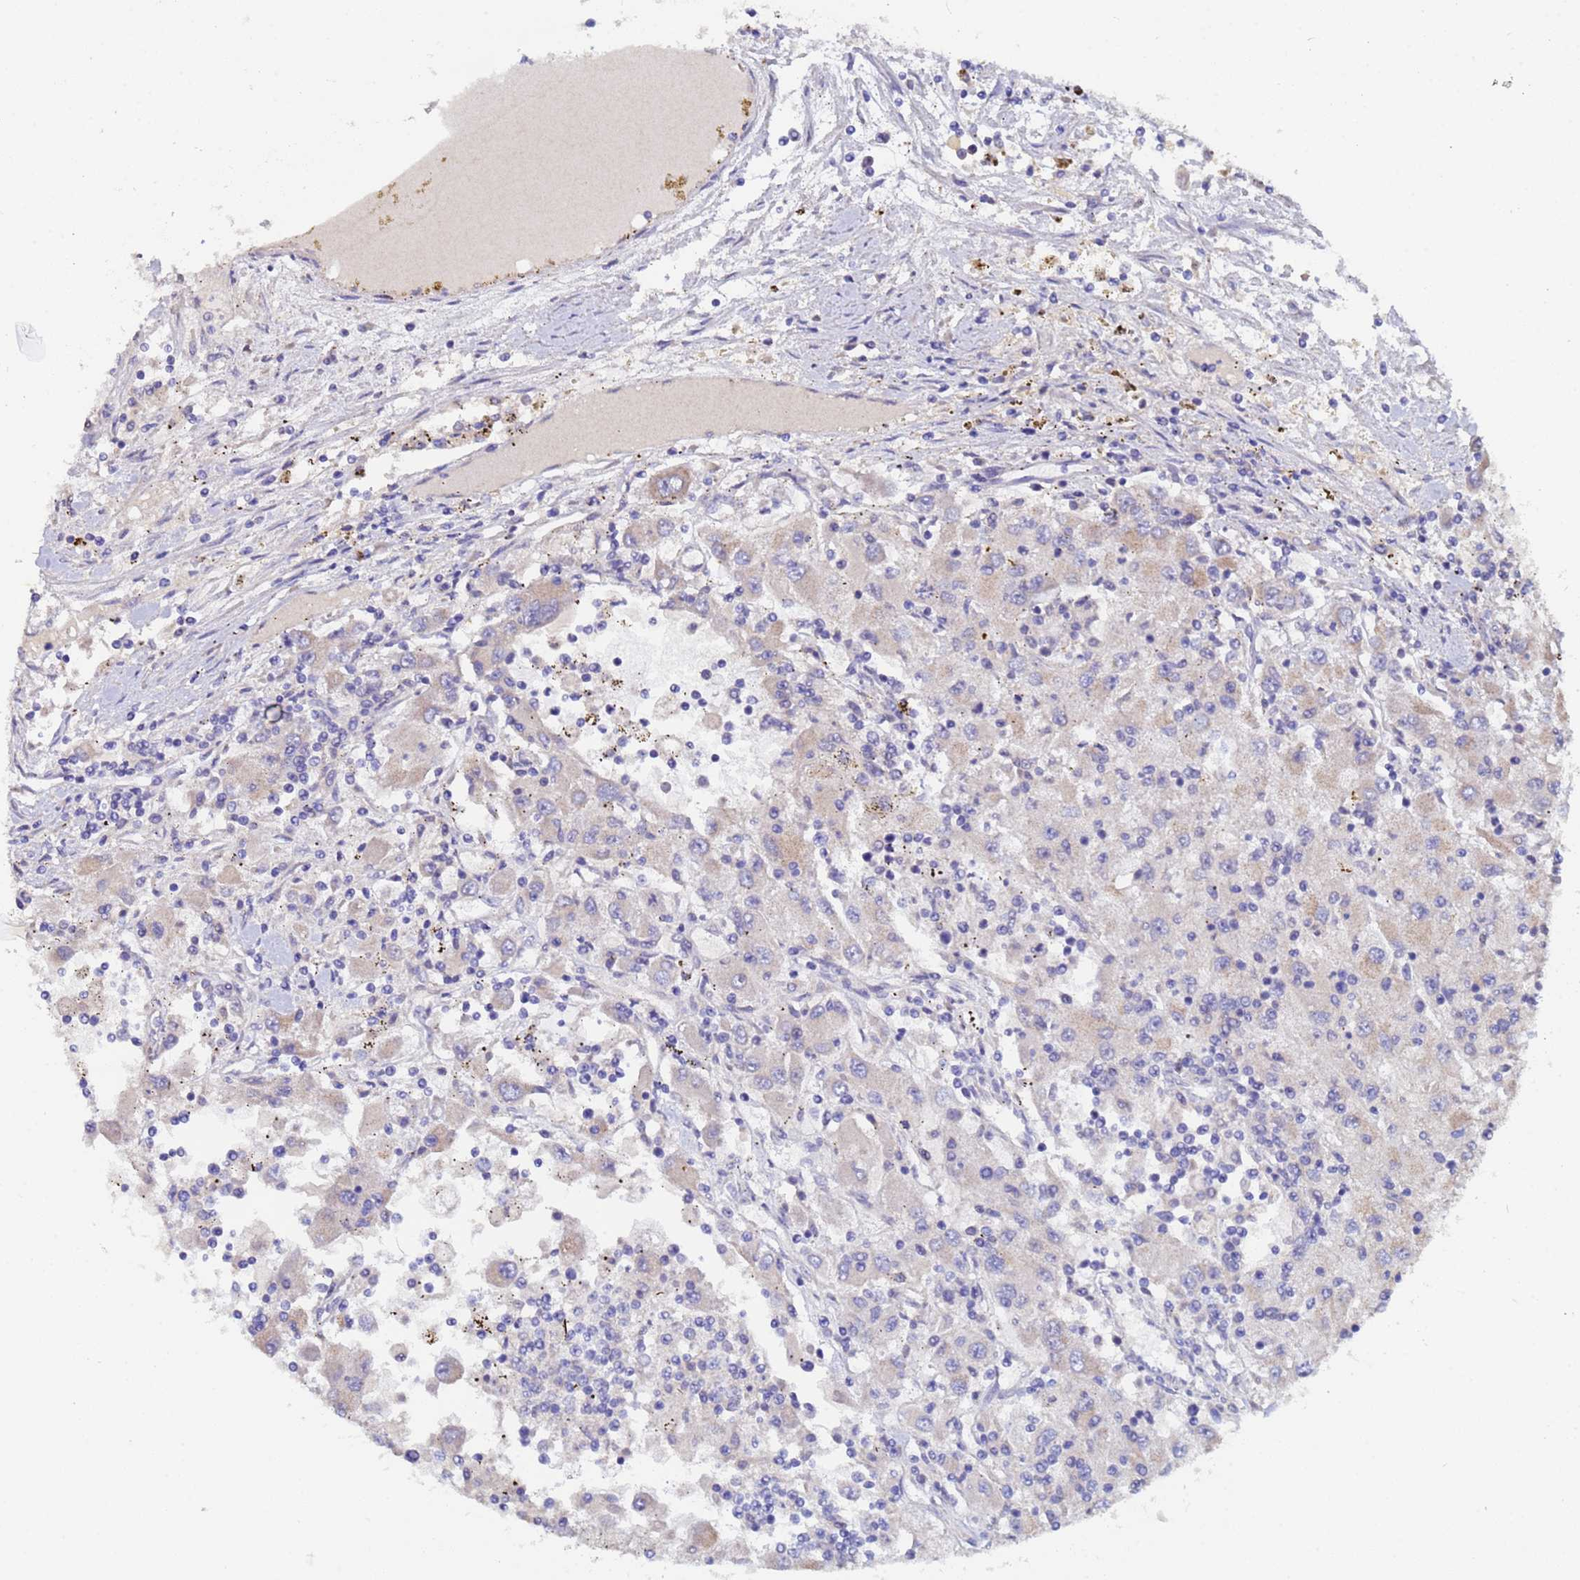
{"staining": {"intensity": "negative", "quantity": "none", "location": "none"}, "tissue": "renal cancer", "cell_type": "Tumor cells", "image_type": "cancer", "snomed": [{"axis": "morphology", "description": "Adenocarcinoma, NOS"}, {"axis": "topography", "description": "Kidney"}], "caption": "This is a photomicrograph of immunohistochemistry staining of renal adenocarcinoma, which shows no expression in tumor cells. Nuclei are stained in blue.", "gene": "IHO1", "patient": {"sex": "female", "age": 67}}